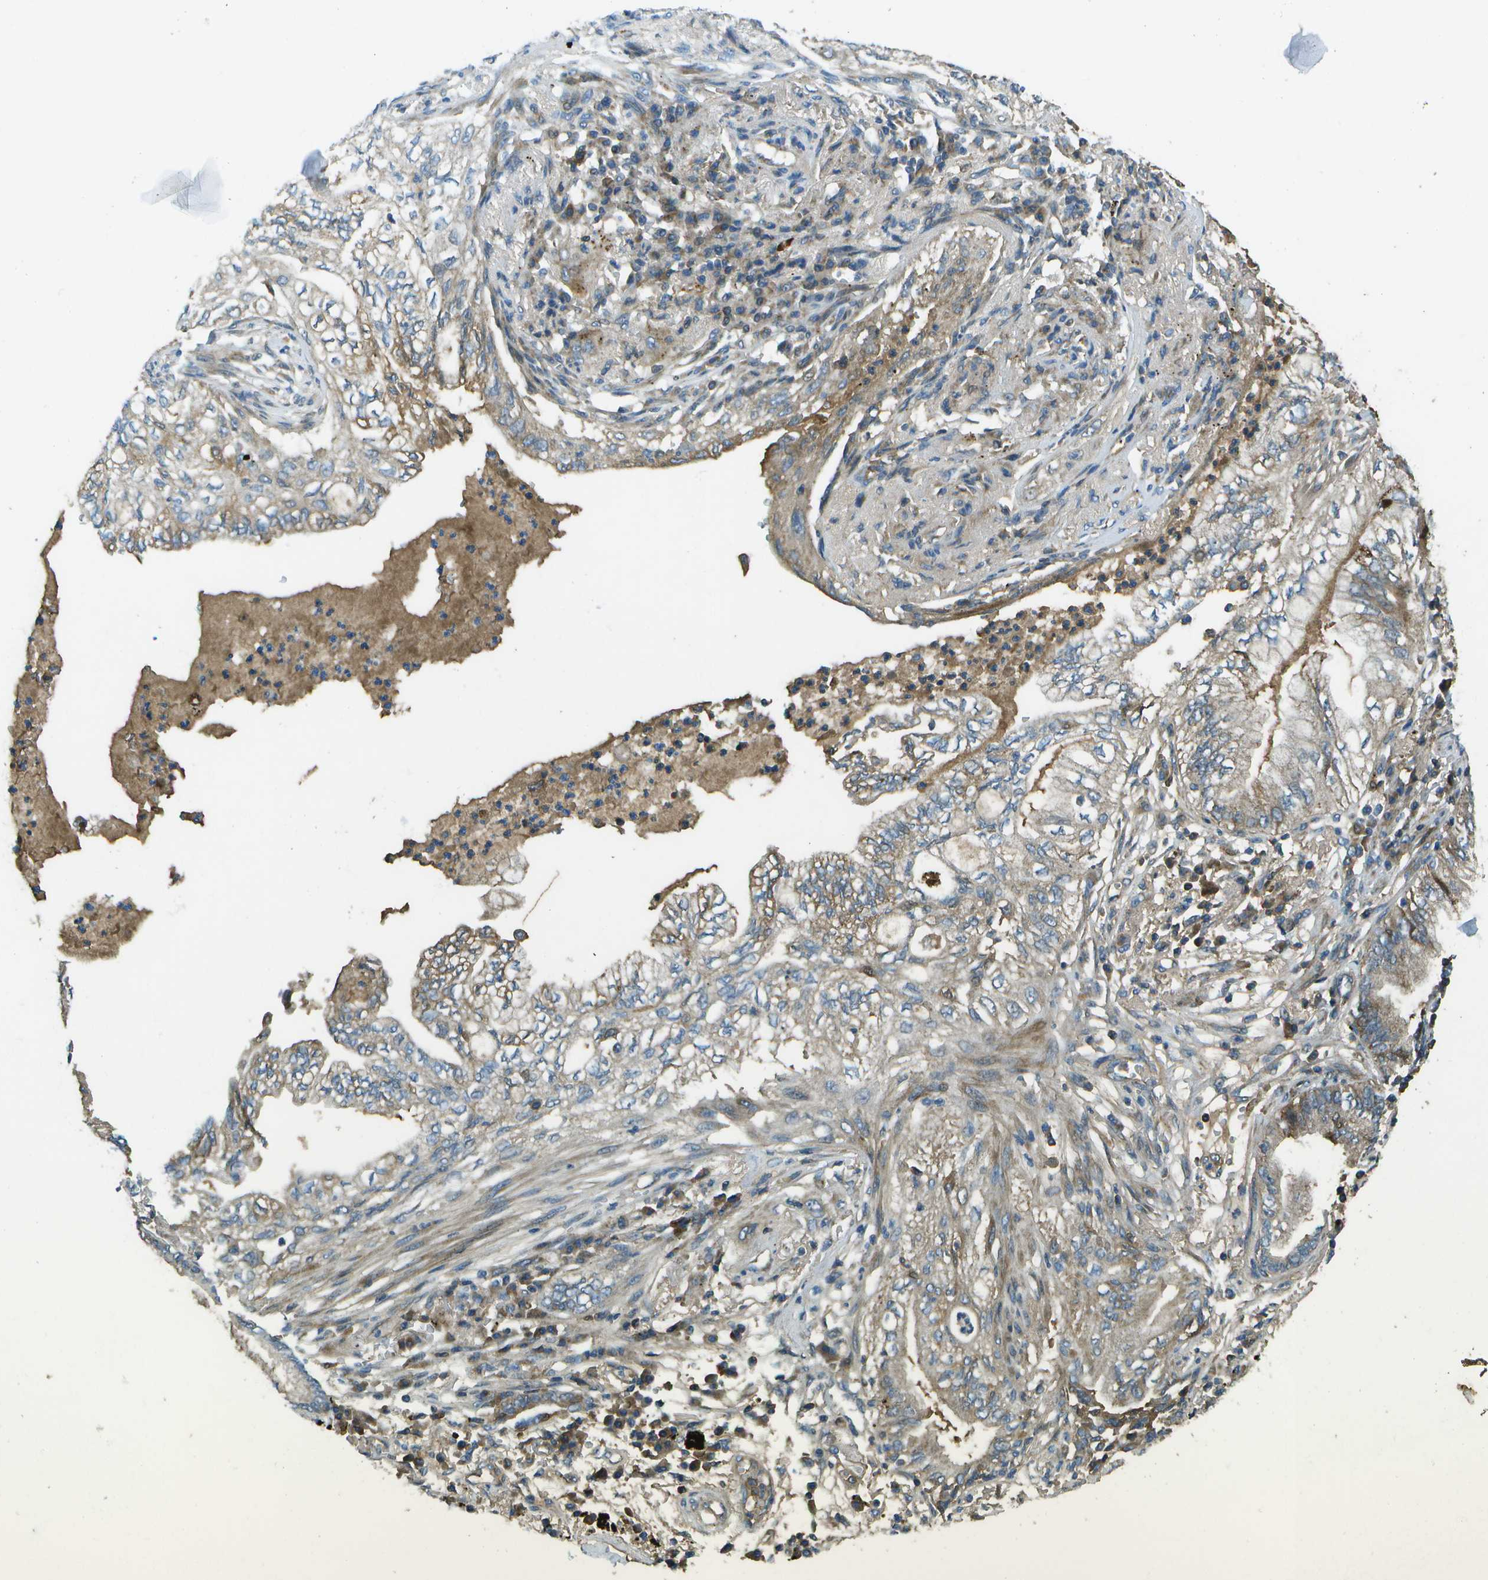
{"staining": {"intensity": "weak", "quantity": "25%-75%", "location": "cytoplasmic/membranous"}, "tissue": "lung cancer", "cell_type": "Tumor cells", "image_type": "cancer", "snomed": [{"axis": "morphology", "description": "Normal tissue, NOS"}, {"axis": "morphology", "description": "Adenocarcinoma, NOS"}, {"axis": "topography", "description": "Bronchus"}, {"axis": "topography", "description": "Lung"}], "caption": "This image demonstrates IHC staining of lung cancer (adenocarcinoma), with low weak cytoplasmic/membranous expression in approximately 25%-75% of tumor cells.", "gene": "PXYLP1", "patient": {"sex": "female", "age": 70}}